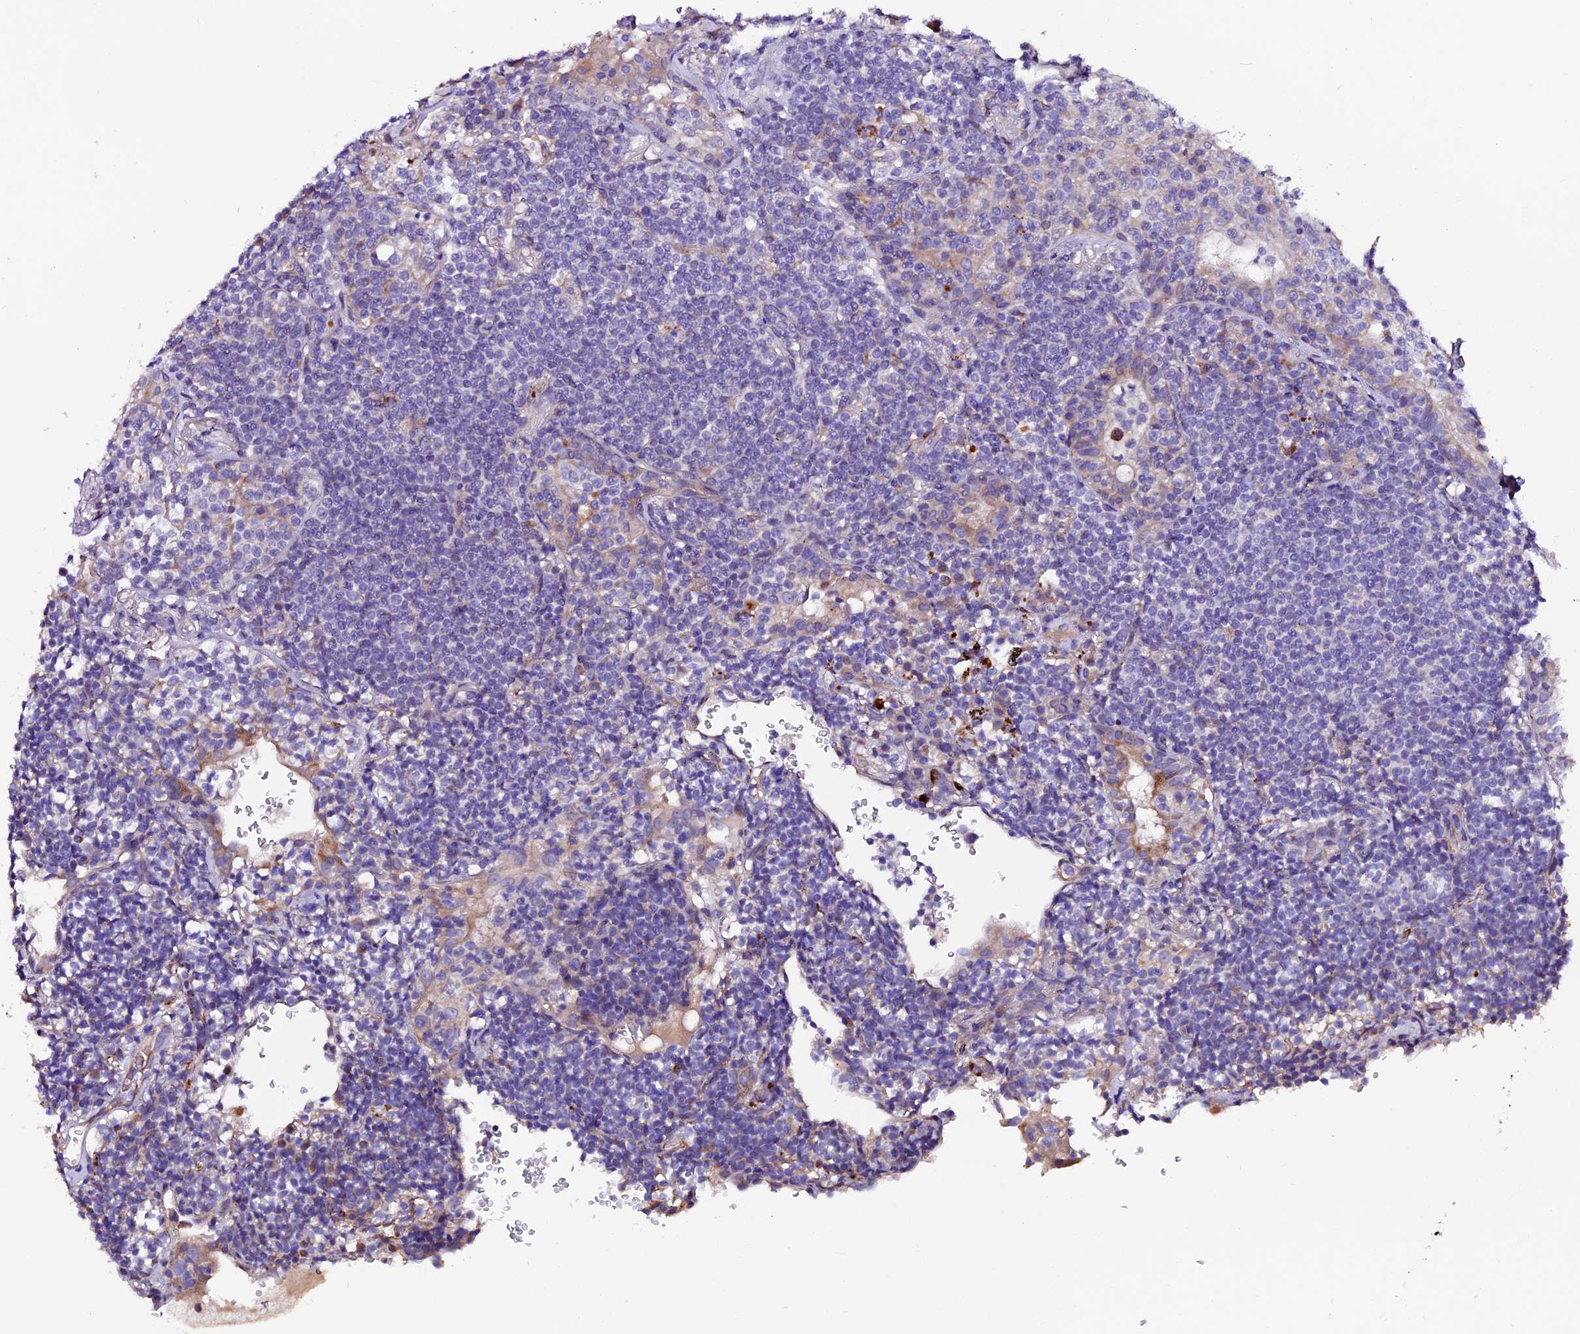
{"staining": {"intensity": "negative", "quantity": "none", "location": "none"}, "tissue": "lymphoma", "cell_type": "Tumor cells", "image_type": "cancer", "snomed": [{"axis": "morphology", "description": "Malignant lymphoma, non-Hodgkin's type, Low grade"}, {"axis": "topography", "description": "Lung"}], "caption": "Tumor cells are negative for protein expression in human malignant lymphoma, non-Hodgkin's type (low-grade). (DAB (3,3'-diaminobenzidine) IHC with hematoxylin counter stain).", "gene": "CLN5", "patient": {"sex": "female", "age": 71}}